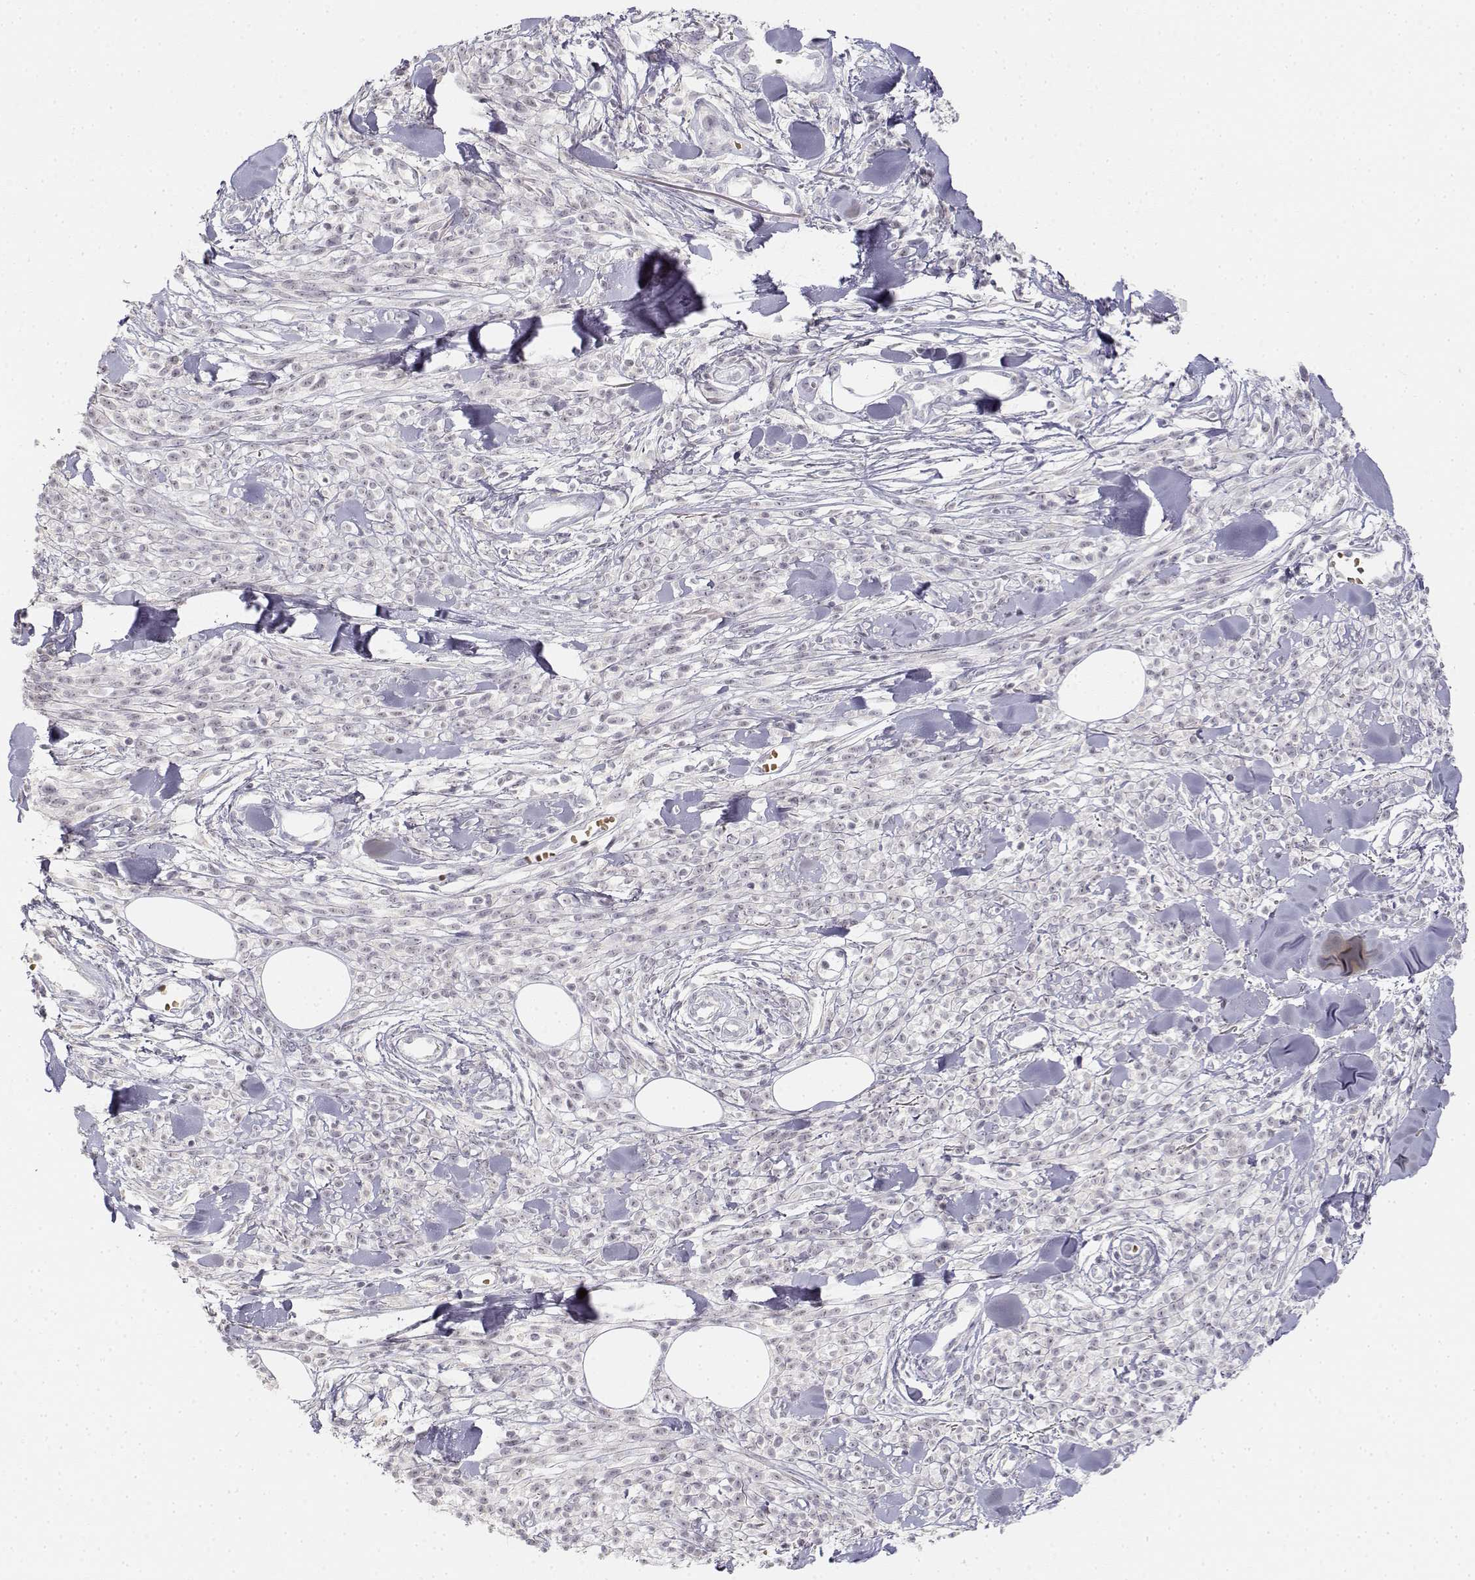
{"staining": {"intensity": "negative", "quantity": "none", "location": "none"}, "tissue": "melanoma", "cell_type": "Tumor cells", "image_type": "cancer", "snomed": [{"axis": "morphology", "description": "Malignant melanoma, NOS"}, {"axis": "topography", "description": "Skin"}, {"axis": "topography", "description": "Skin of trunk"}], "caption": "Tumor cells are negative for protein expression in human melanoma. (DAB (3,3'-diaminobenzidine) immunohistochemistry (IHC) with hematoxylin counter stain).", "gene": "GLIPR1L2", "patient": {"sex": "male", "age": 74}}